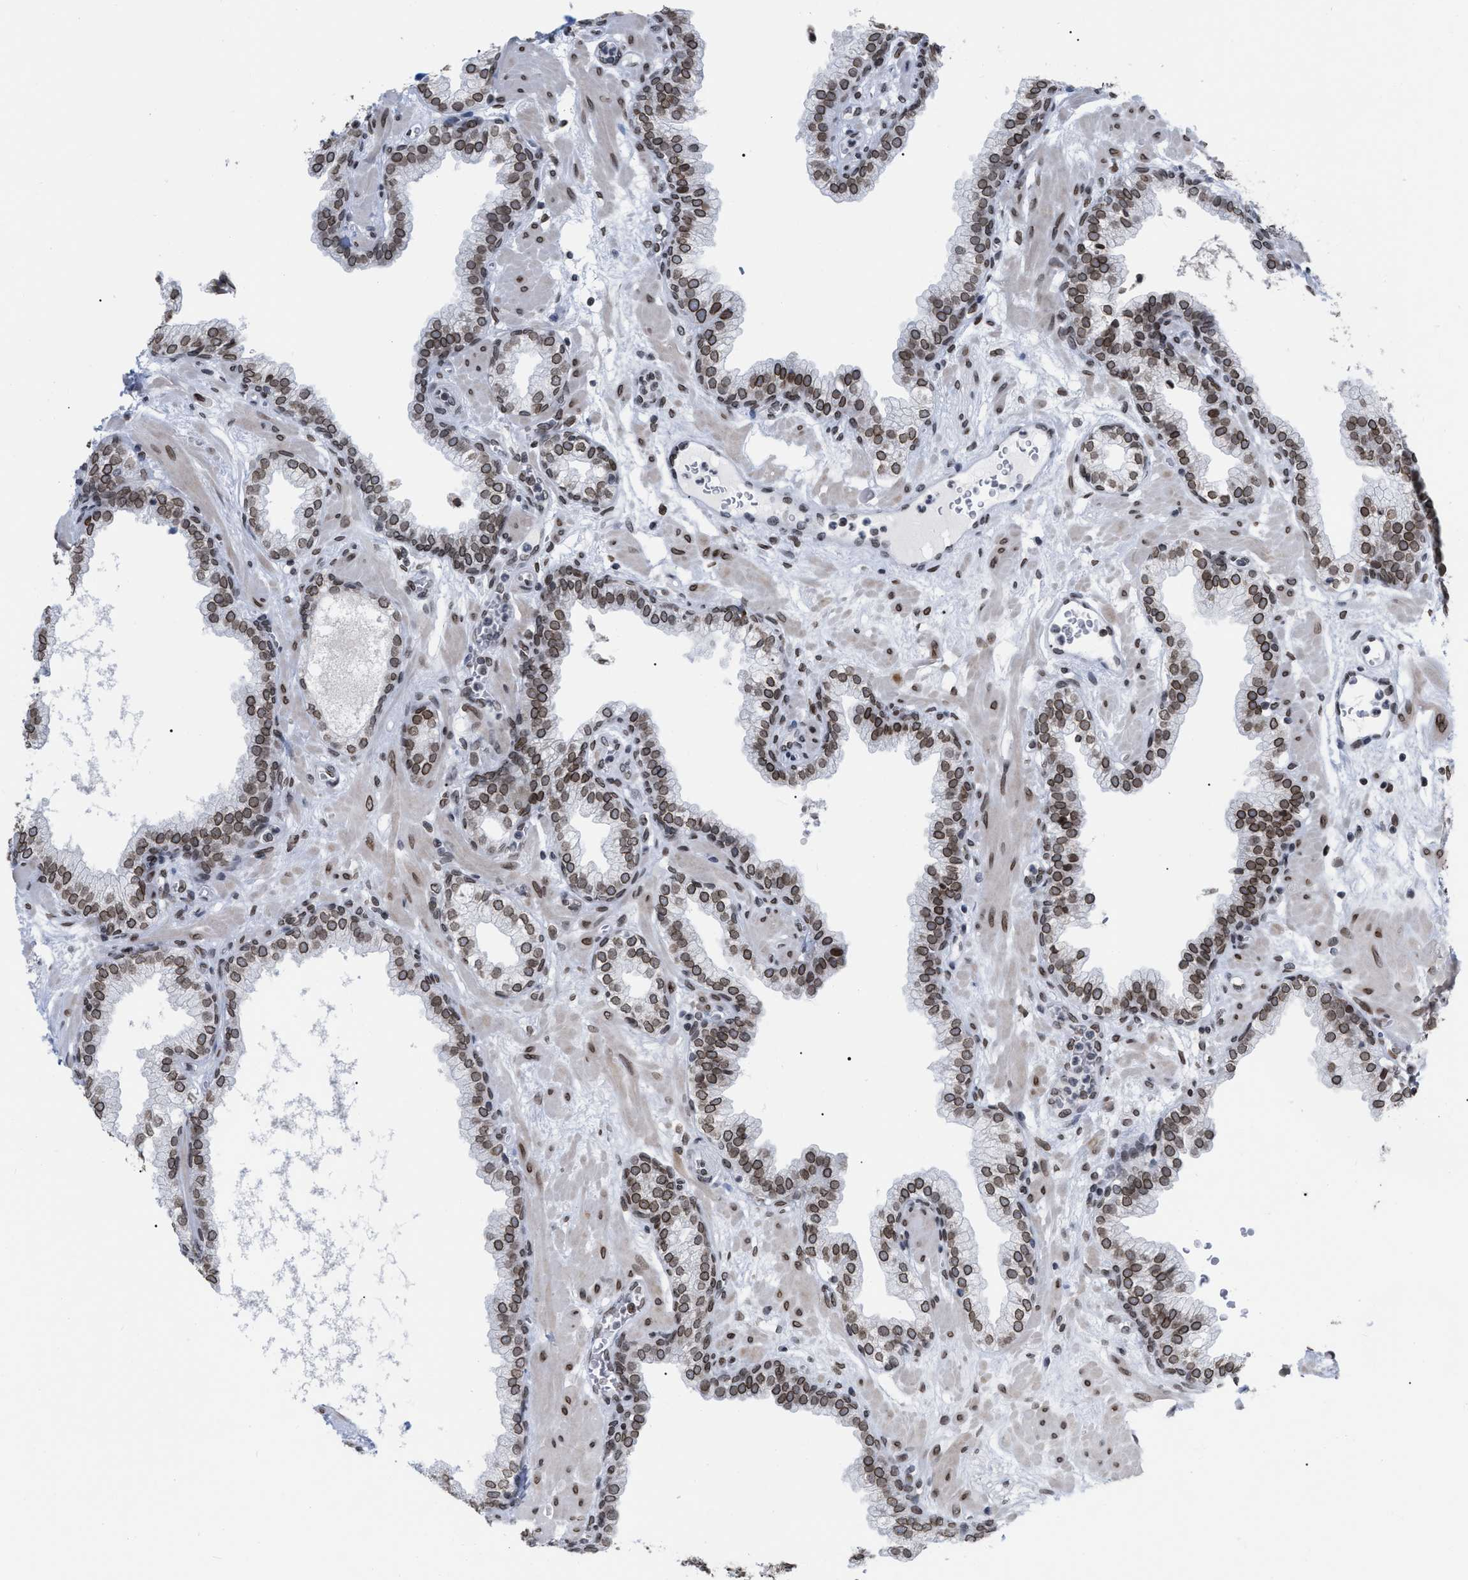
{"staining": {"intensity": "moderate", "quantity": ">75%", "location": "cytoplasmic/membranous,nuclear"}, "tissue": "prostate", "cell_type": "Glandular cells", "image_type": "normal", "snomed": [{"axis": "morphology", "description": "Normal tissue, NOS"}, {"axis": "morphology", "description": "Urothelial carcinoma, Low grade"}, {"axis": "topography", "description": "Urinary bladder"}, {"axis": "topography", "description": "Prostate"}], "caption": "Brown immunohistochemical staining in unremarkable human prostate demonstrates moderate cytoplasmic/membranous,nuclear expression in approximately >75% of glandular cells. Nuclei are stained in blue.", "gene": "TPR", "patient": {"sex": "male", "age": 60}}